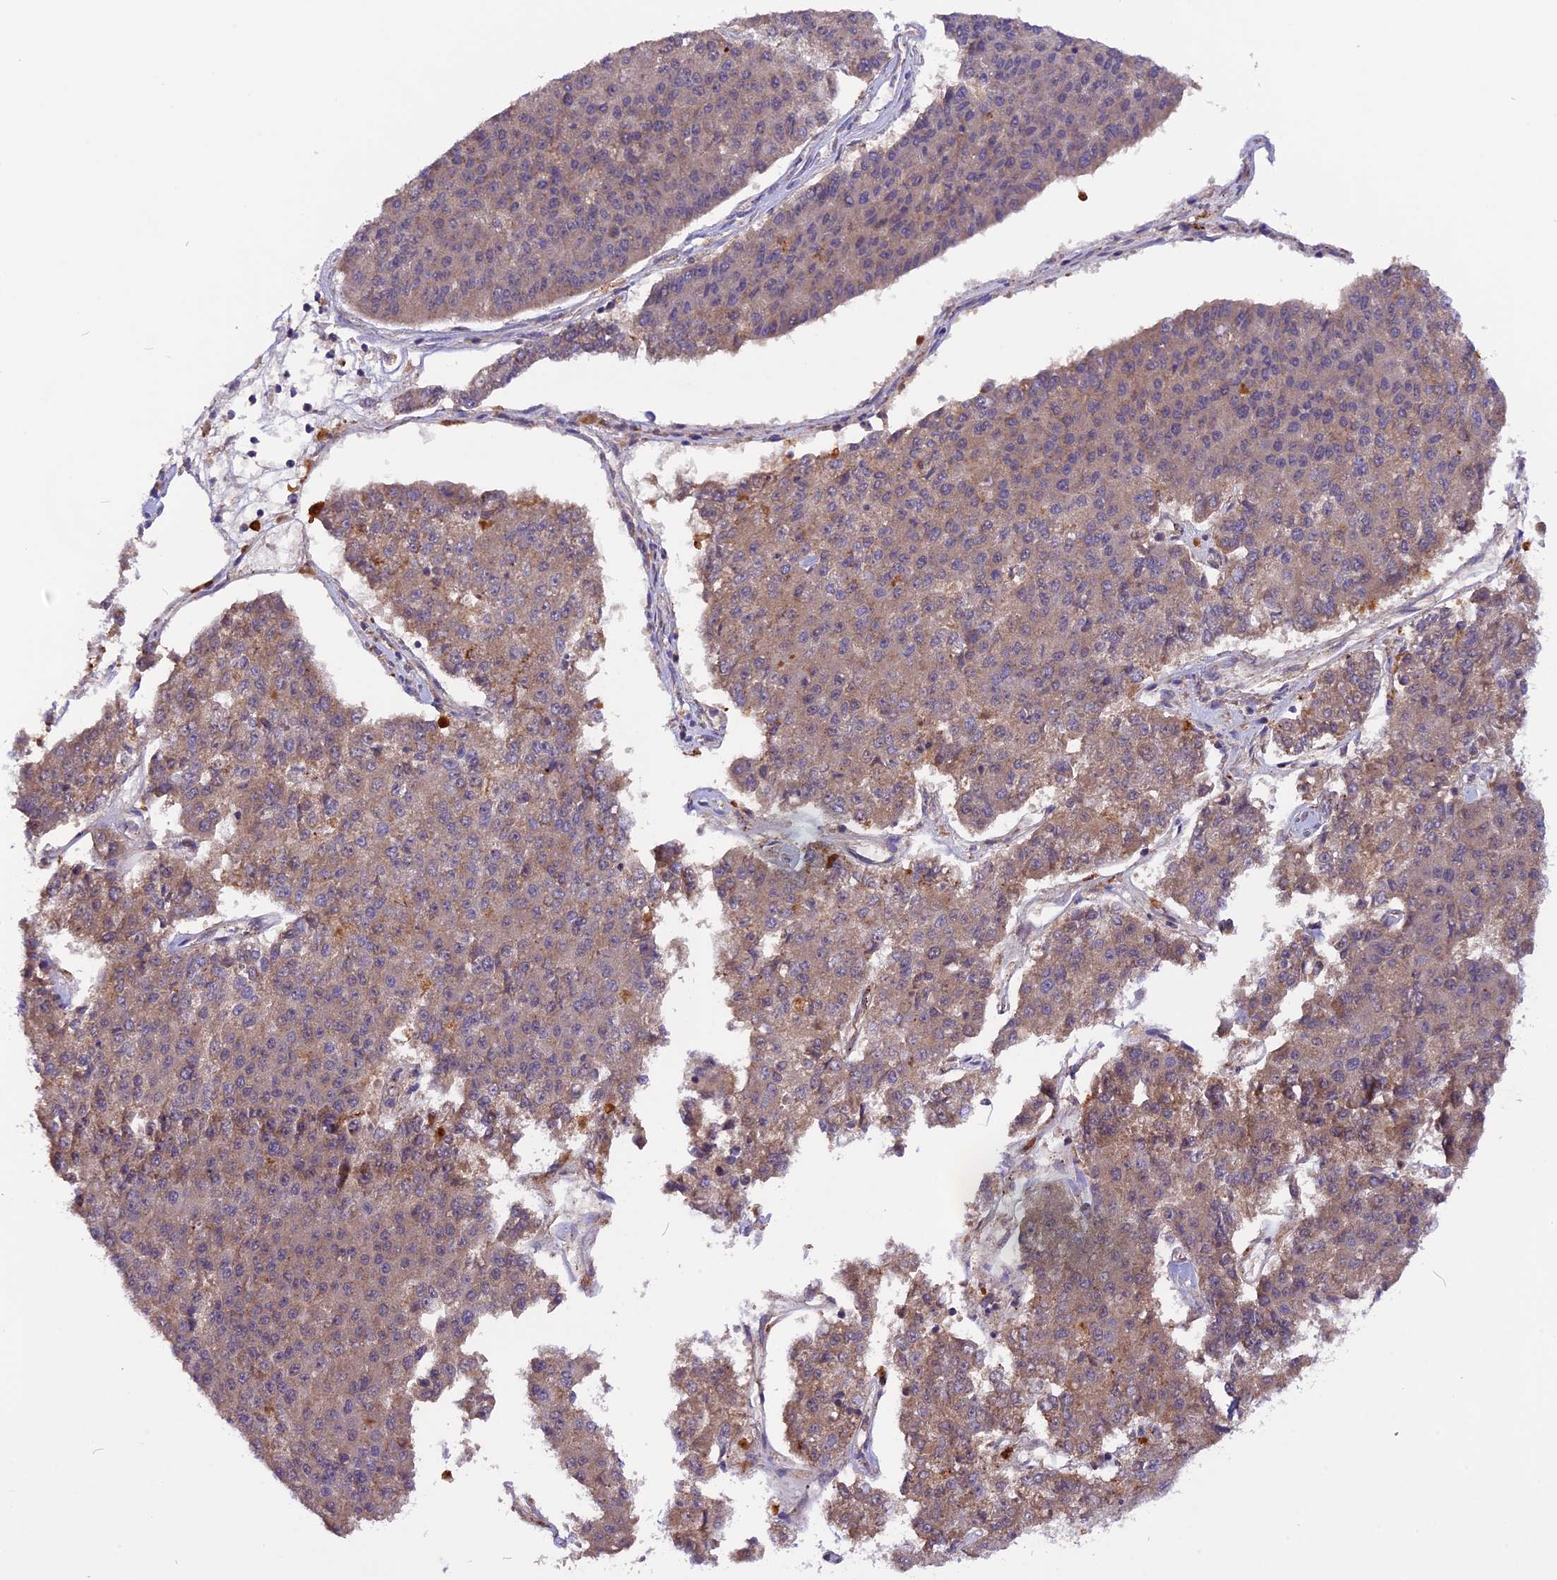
{"staining": {"intensity": "weak", "quantity": "25%-75%", "location": "cytoplasmic/membranous"}, "tissue": "pancreatic cancer", "cell_type": "Tumor cells", "image_type": "cancer", "snomed": [{"axis": "morphology", "description": "Adenocarcinoma, NOS"}, {"axis": "topography", "description": "Pancreas"}], "caption": "Adenocarcinoma (pancreatic) stained with a brown dye demonstrates weak cytoplasmic/membranous positive staining in approximately 25%-75% of tumor cells.", "gene": "MARK4", "patient": {"sex": "male", "age": 50}}